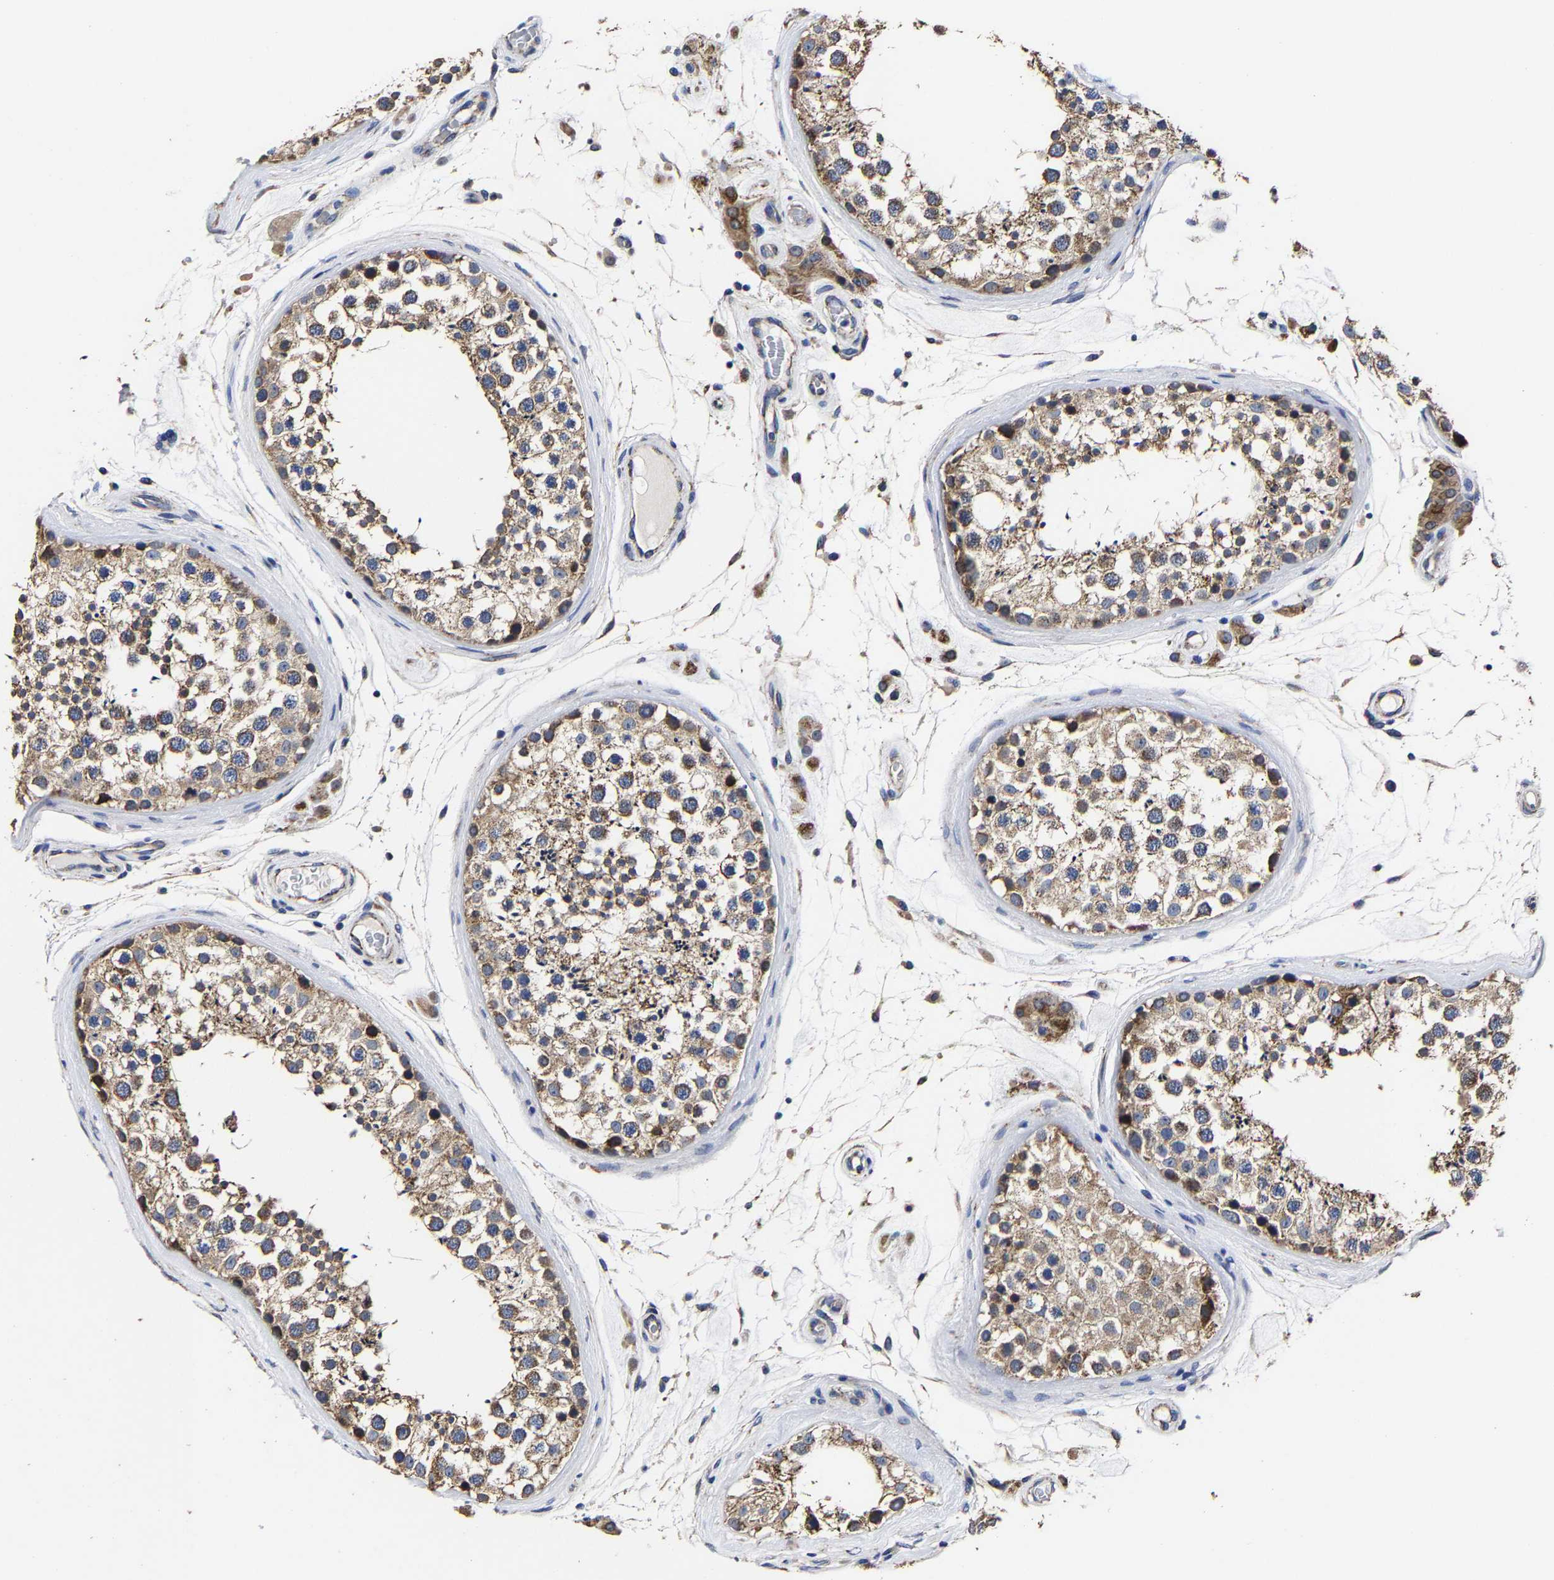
{"staining": {"intensity": "moderate", "quantity": ">75%", "location": "cytoplasmic/membranous"}, "tissue": "testis", "cell_type": "Cells in seminiferous ducts", "image_type": "normal", "snomed": [{"axis": "morphology", "description": "Normal tissue, NOS"}, {"axis": "topography", "description": "Testis"}], "caption": "High-magnification brightfield microscopy of benign testis stained with DAB (brown) and counterstained with hematoxylin (blue). cells in seminiferous ducts exhibit moderate cytoplasmic/membranous staining is appreciated in approximately>75% of cells.", "gene": "AASS", "patient": {"sex": "male", "age": 46}}